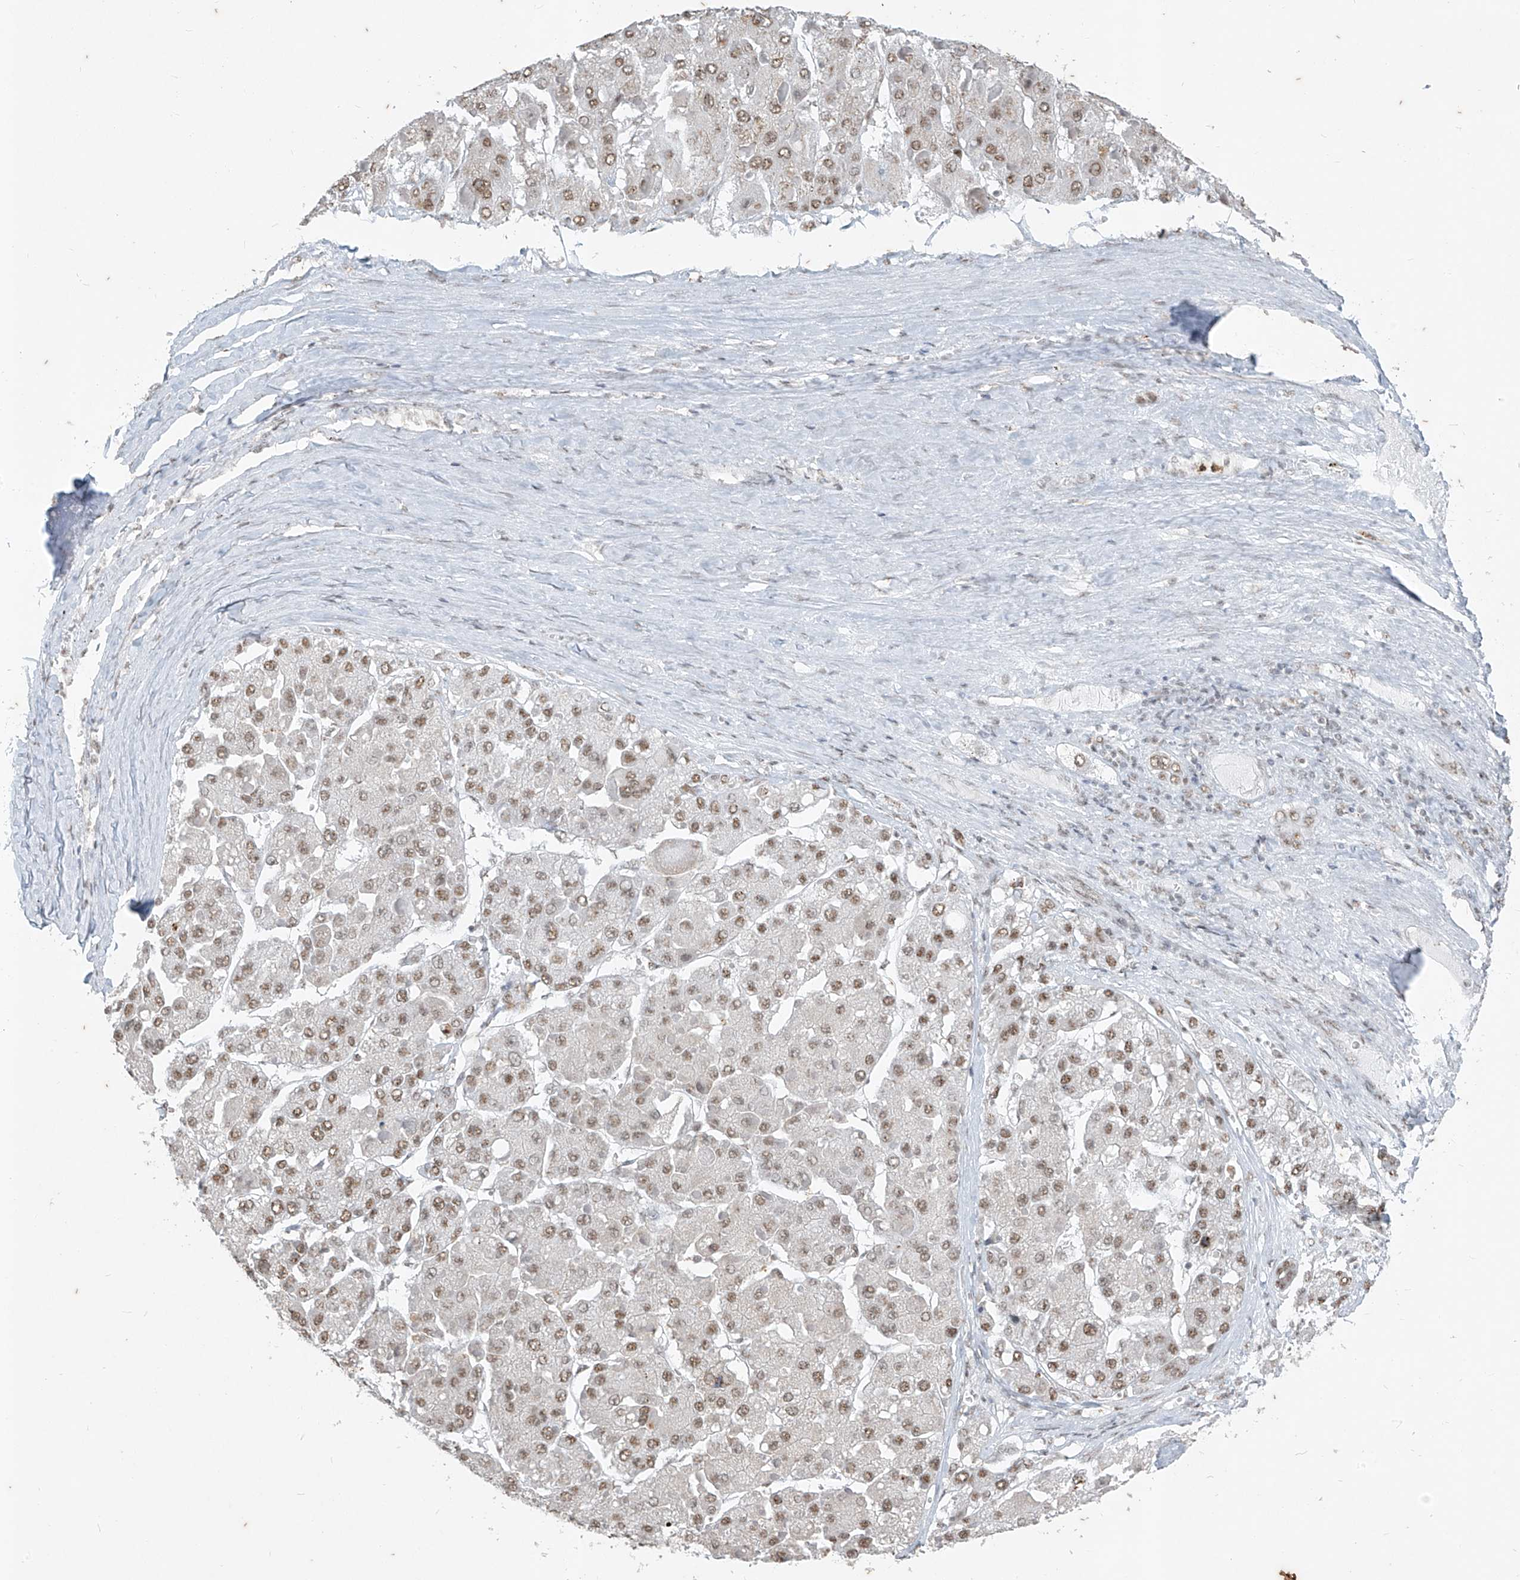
{"staining": {"intensity": "moderate", "quantity": ">75%", "location": "nuclear"}, "tissue": "liver cancer", "cell_type": "Tumor cells", "image_type": "cancer", "snomed": [{"axis": "morphology", "description": "Carcinoma, Hepatocellular, NOS"}, {"axis": "topography", "description": "Liver"}], "caption": "Immunohistochemical staining of liver cancer (hepatocellular carcinoma) displays moderate nuclear protein staining in about >75% of tumor cells.", "gene": "TFEC", "patient": {"sex": "female", "age": 73}}